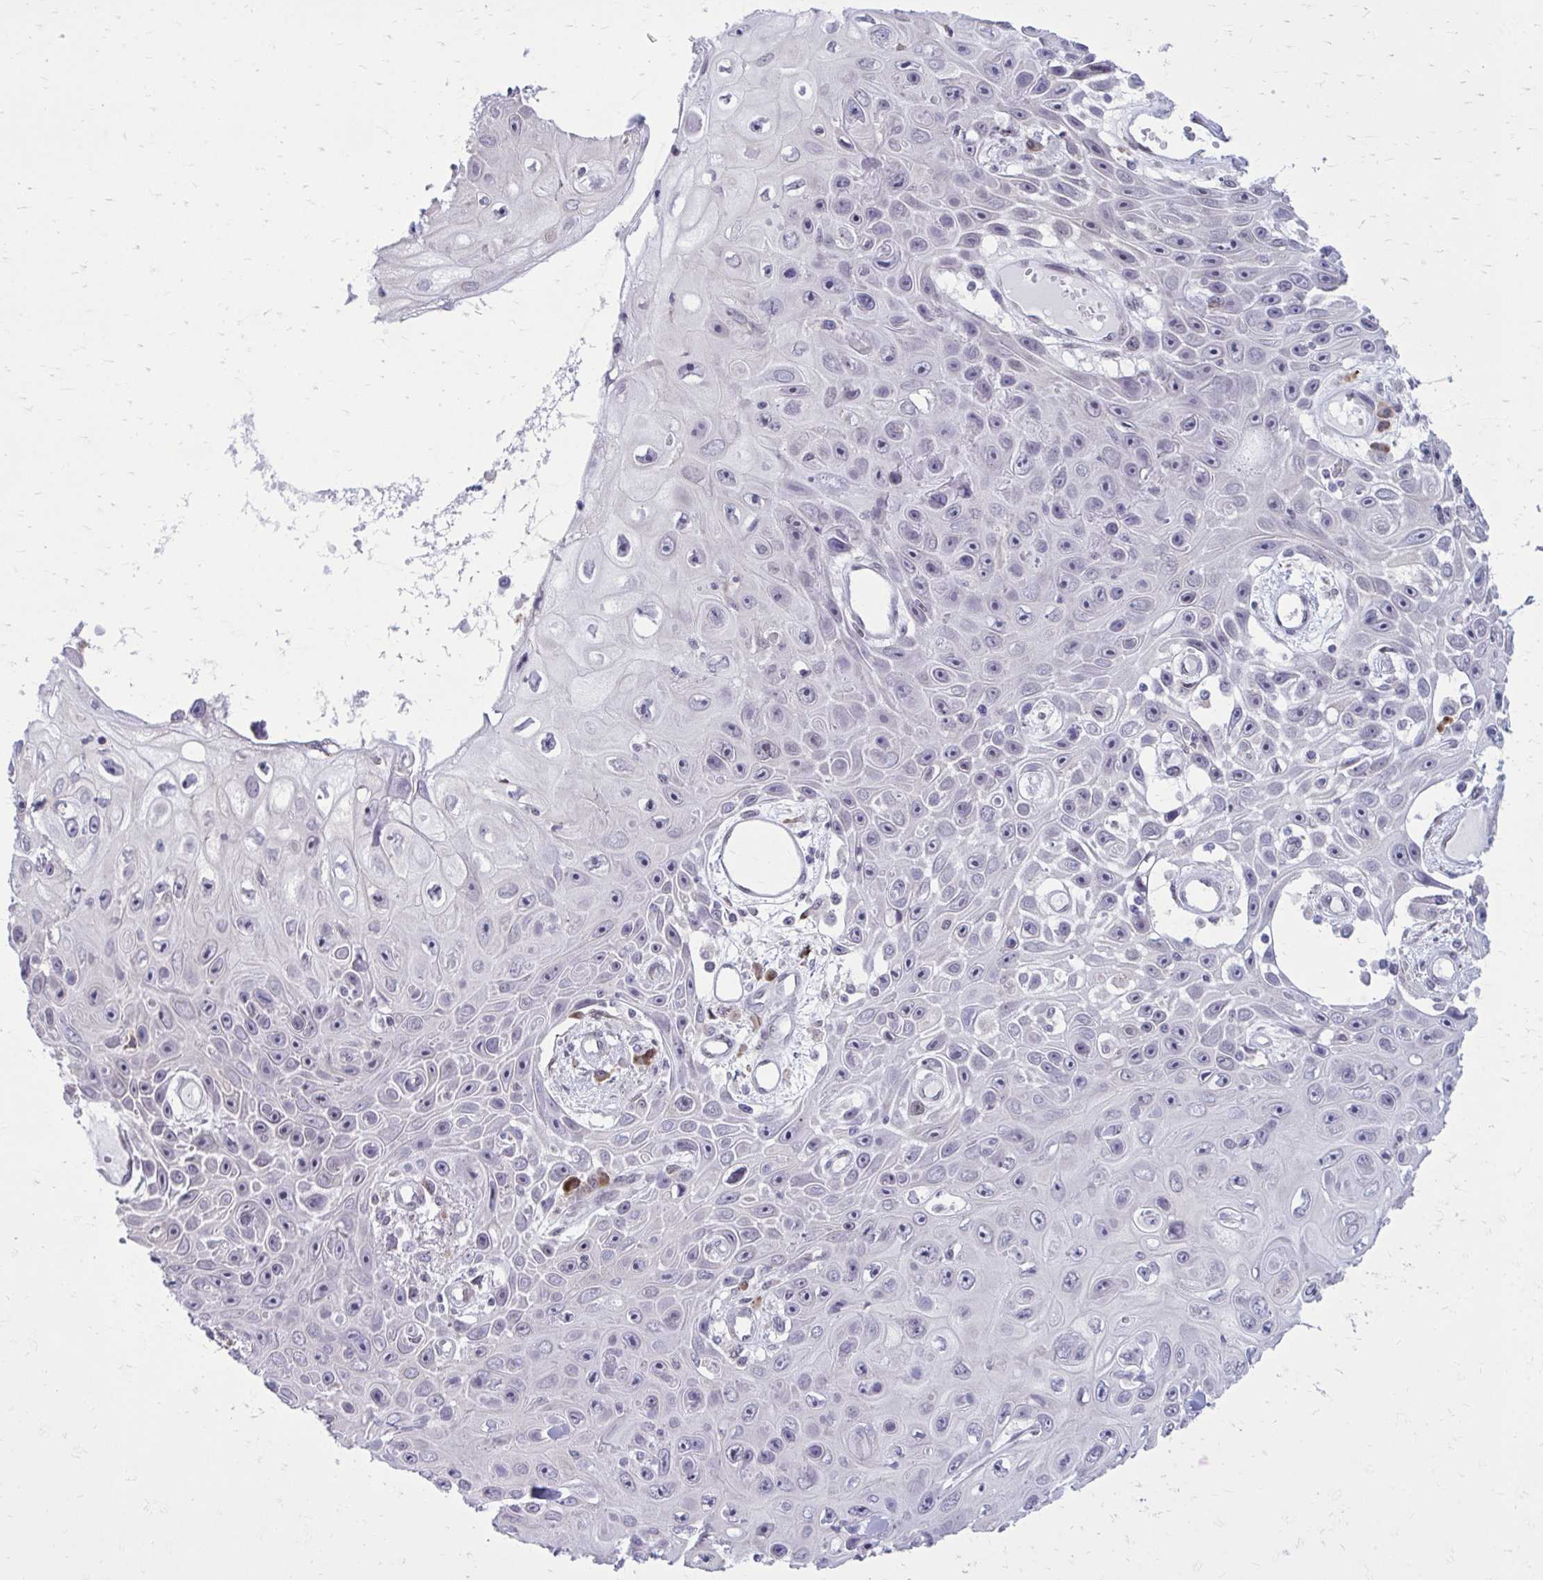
{"staining": {"intensity": "negative", "quantity": "none", "location": "none"}, "tissue": "skin cancer", "cell_type": "Tumor cells", "image_type": "cancer", "snomed": [{"axis": "morphology", "description": "Squamous cell carcinoma, NOS"}, {"axis": "topography", "description": "Skin"}], "caption": "A high-resolution histopathology image shows immunohistochemistry (IHC) staining of squamous cell carcinoma (skin), which exhibits no significant expression in tumor cells. The staining was performed using DAB (3,3'-diaminobenzidine) to visualize the protein expression in brown, while the nuclei were stained in blue with hematoxylin (Magnification: 20x).", "gene": "PROSER1", "patient": {"sex": "male", "age": 82}}